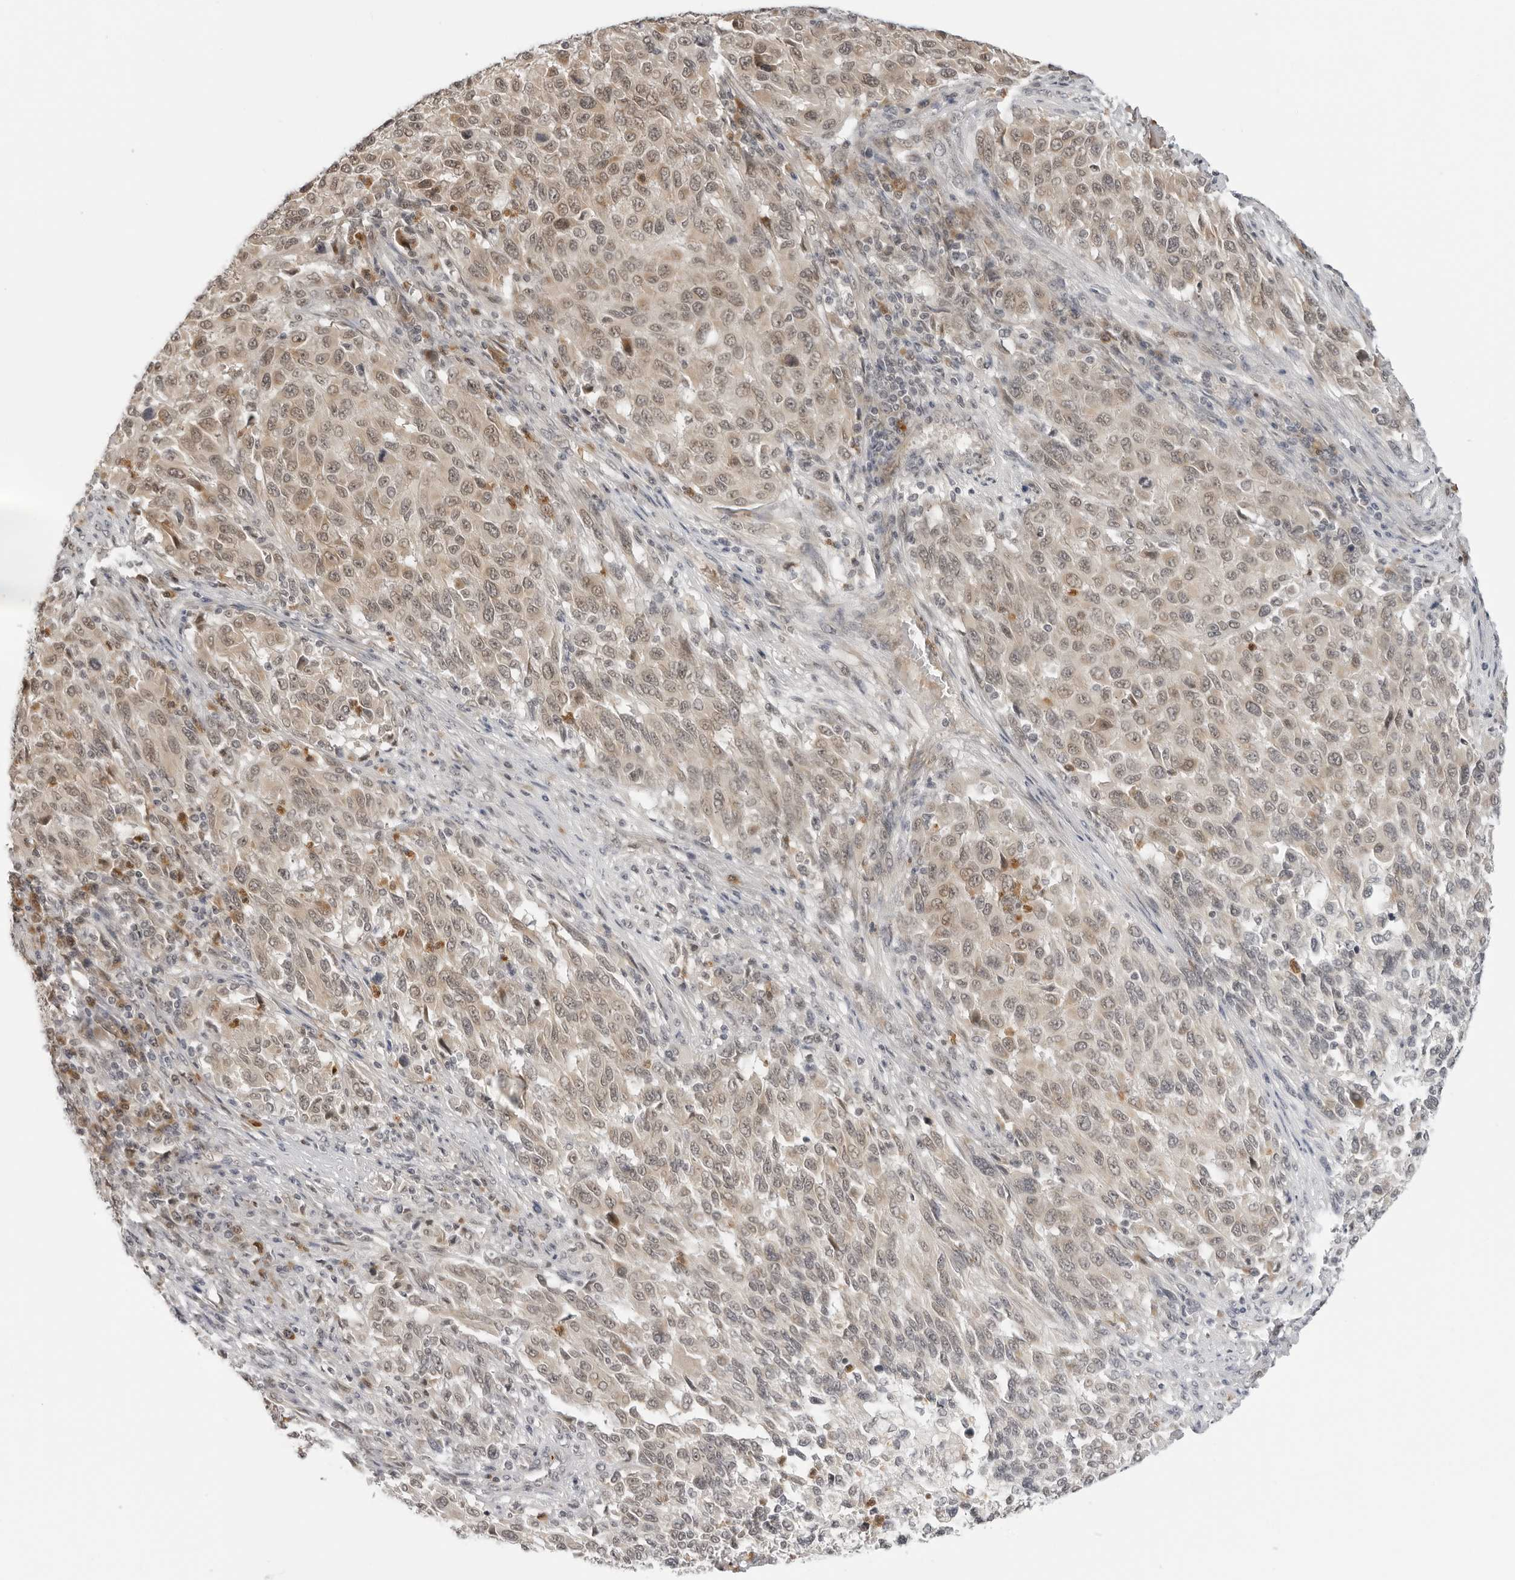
{"staining": {"intensity": "weak", "quantity": "25%-75%", "location": "cytoplasmic/membranous,nuclear"}, "tissue": "melanoma", "cell_type": "Tumor cells", "image_type": "cancer", "snomed": [{"axis": "morphology", "description": "Malignant melanoma, Metastatic site"}, {"axis": "topography", "description": "Lymph node"}], "caption": "Melanoma stained for a protein exhibits weak cytoplasmic/membranous and nuclear positivity in tumor cells. The staining is performed using DAB (3,3'-diaminobenzidine) brown chromogen to label protein expression. The nuclei are counter-stained blue using hematoxylin.", "gene": "SUGCT", "patient": {"sex": "male", "age": 61}}